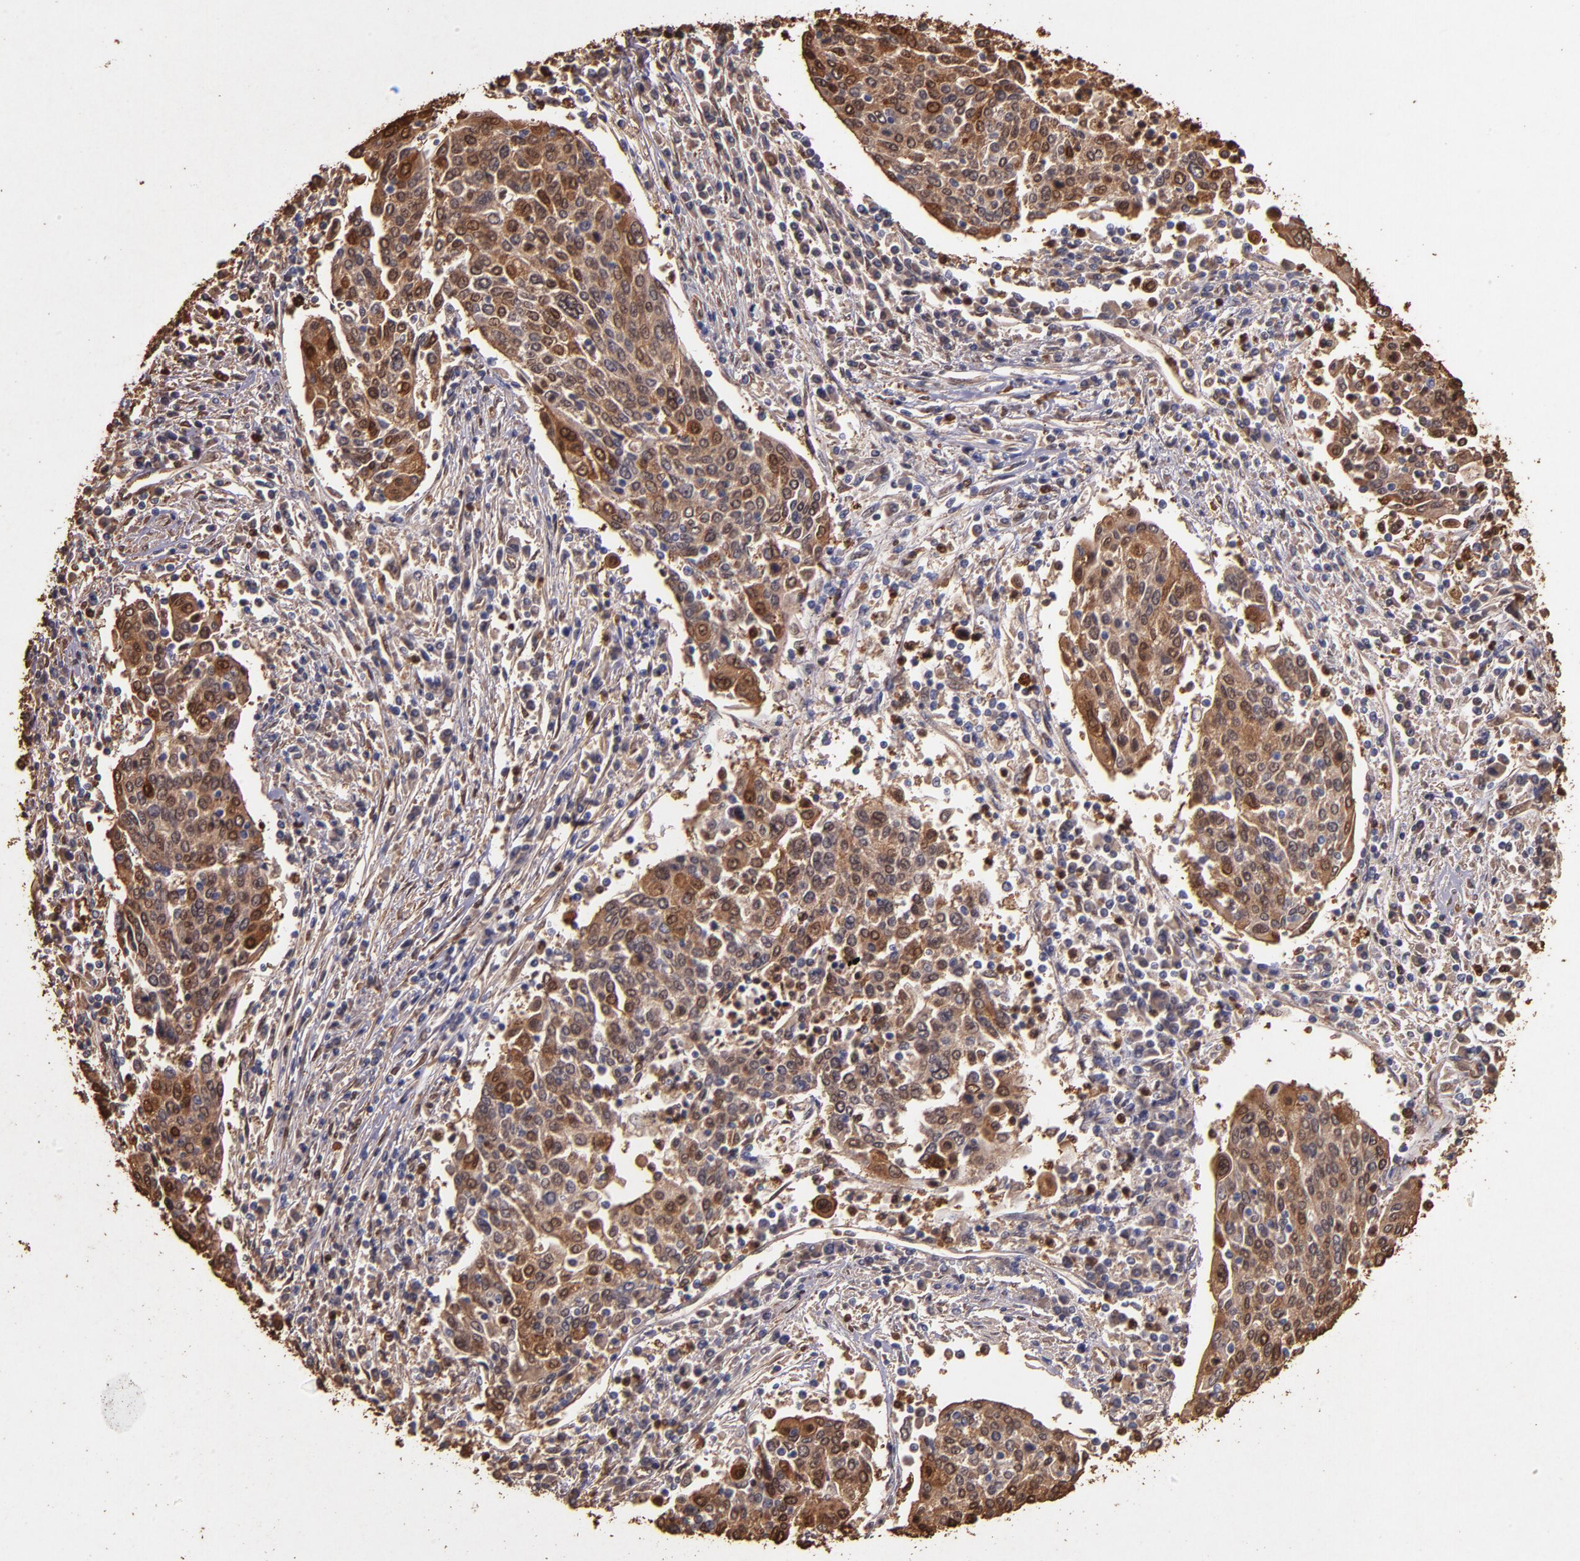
{"staining": {"intensity": "moderate", "quantity": ">75%", "location": "cytoplasmic/membranous,nuclear"}, "tissue": "cervical cancer", "cell_type": "Tumor cells", "image_type": "cancer", "snomed": [{"axis": "morphology", "description": "Squamous cell carcinoma, NOS"}, {"axis": "topography", "description": "Cervix"}], "caption": "Cervical cancer stained with a brown dye shows moderate cytoplasmic/membranous and nuclear positive expression in about >75% of tumor cells.", "gene": "S100A6", "patient": {"sex": "female", "age": 40}}